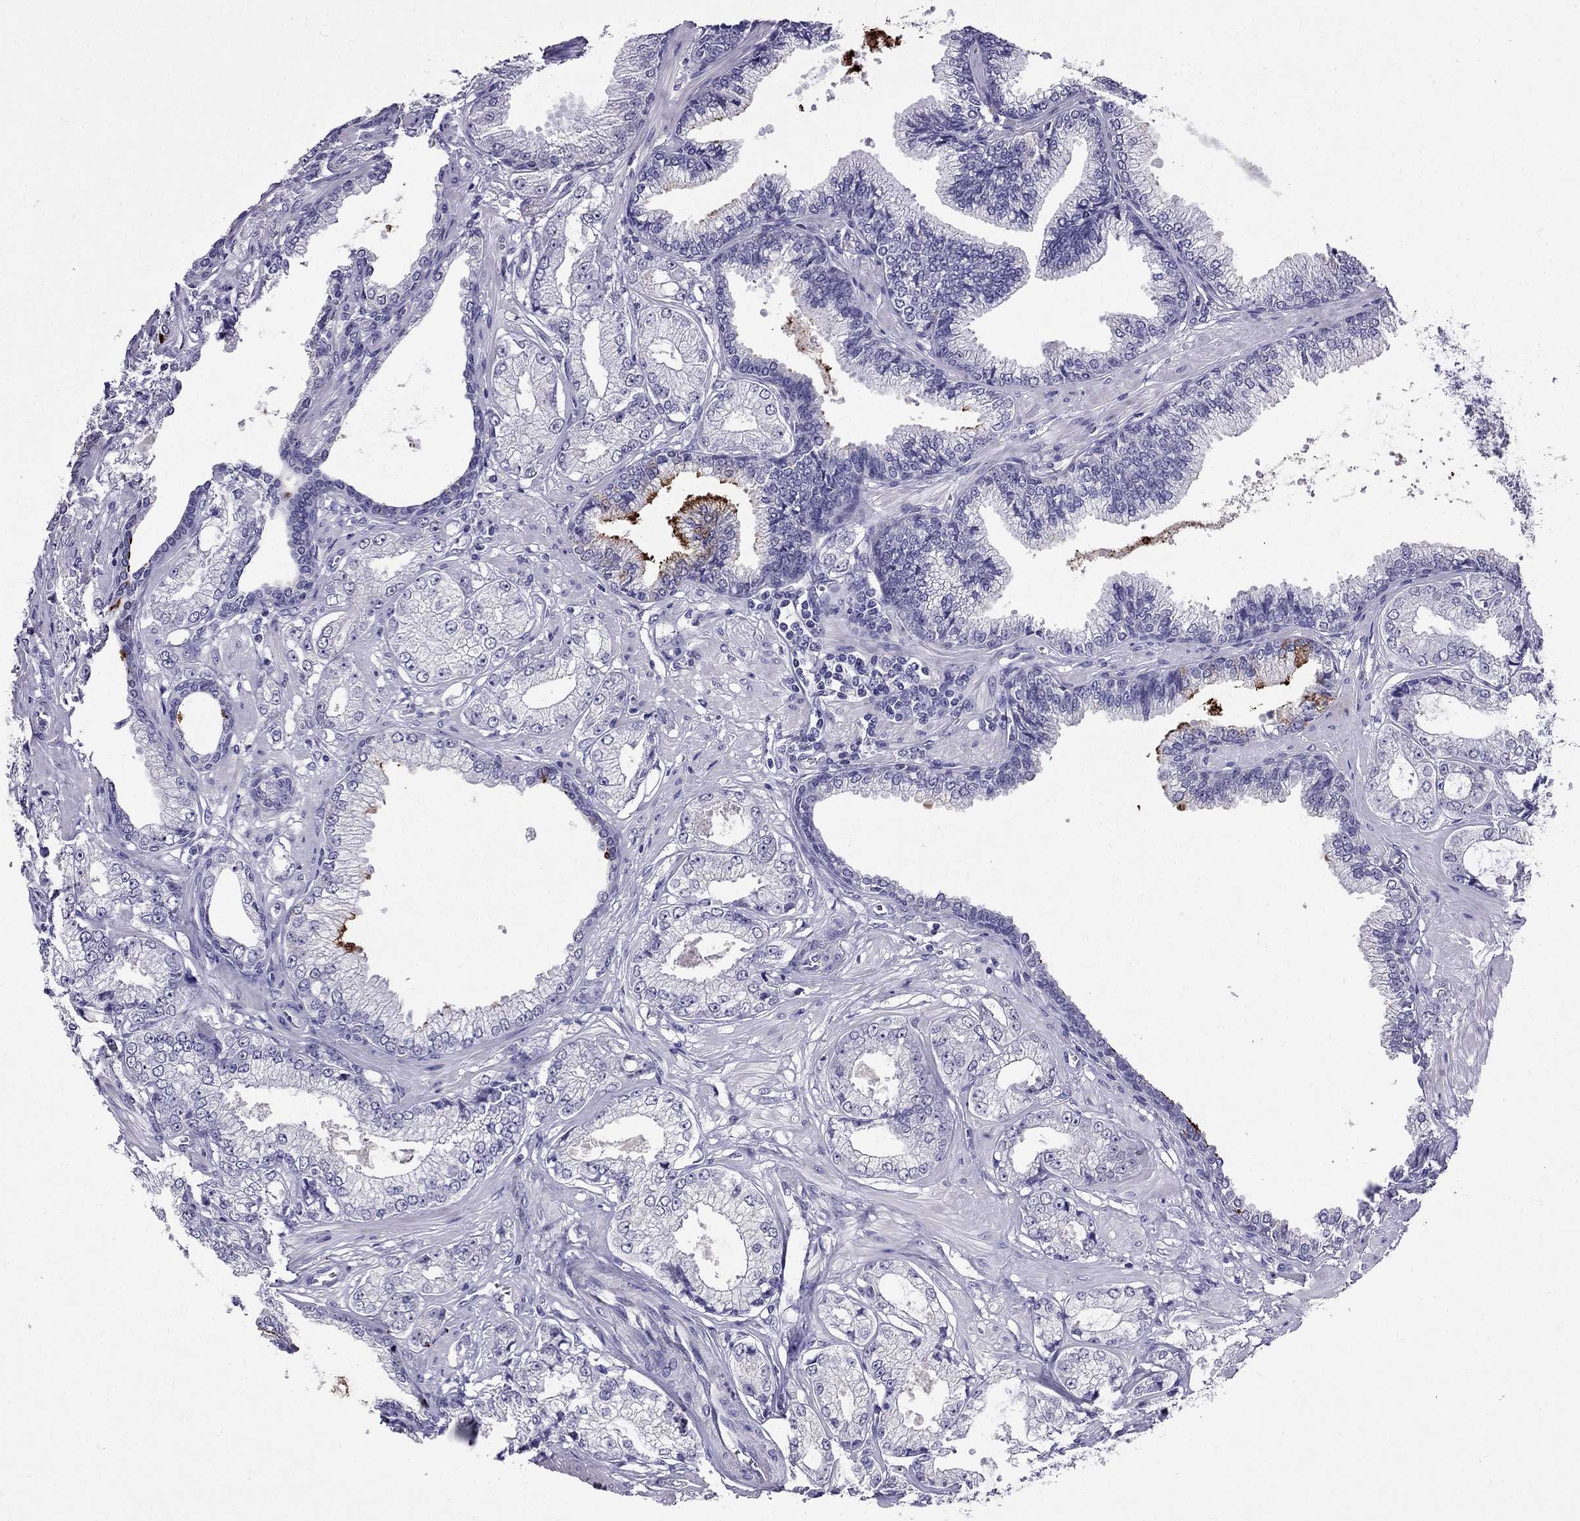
{"staining": {"intensity": "negative", "quantity": "none", "location": "none"}, "tissue": "prostate cancer", "cell_type": "Tumor cells", "image_type": "cancer", "snomed": [{"axis": "morphology", "description": "Adenocarcinoma, NOS"}, {"axis": "topography", "description": "Prostate"}], "caption": "Immunohistochemistry (IHC) of human prostate cancer exhibits no positivity in tumor cells.", "gene": "OLFM4", "patient": {"sex": "male", "age": 64}}